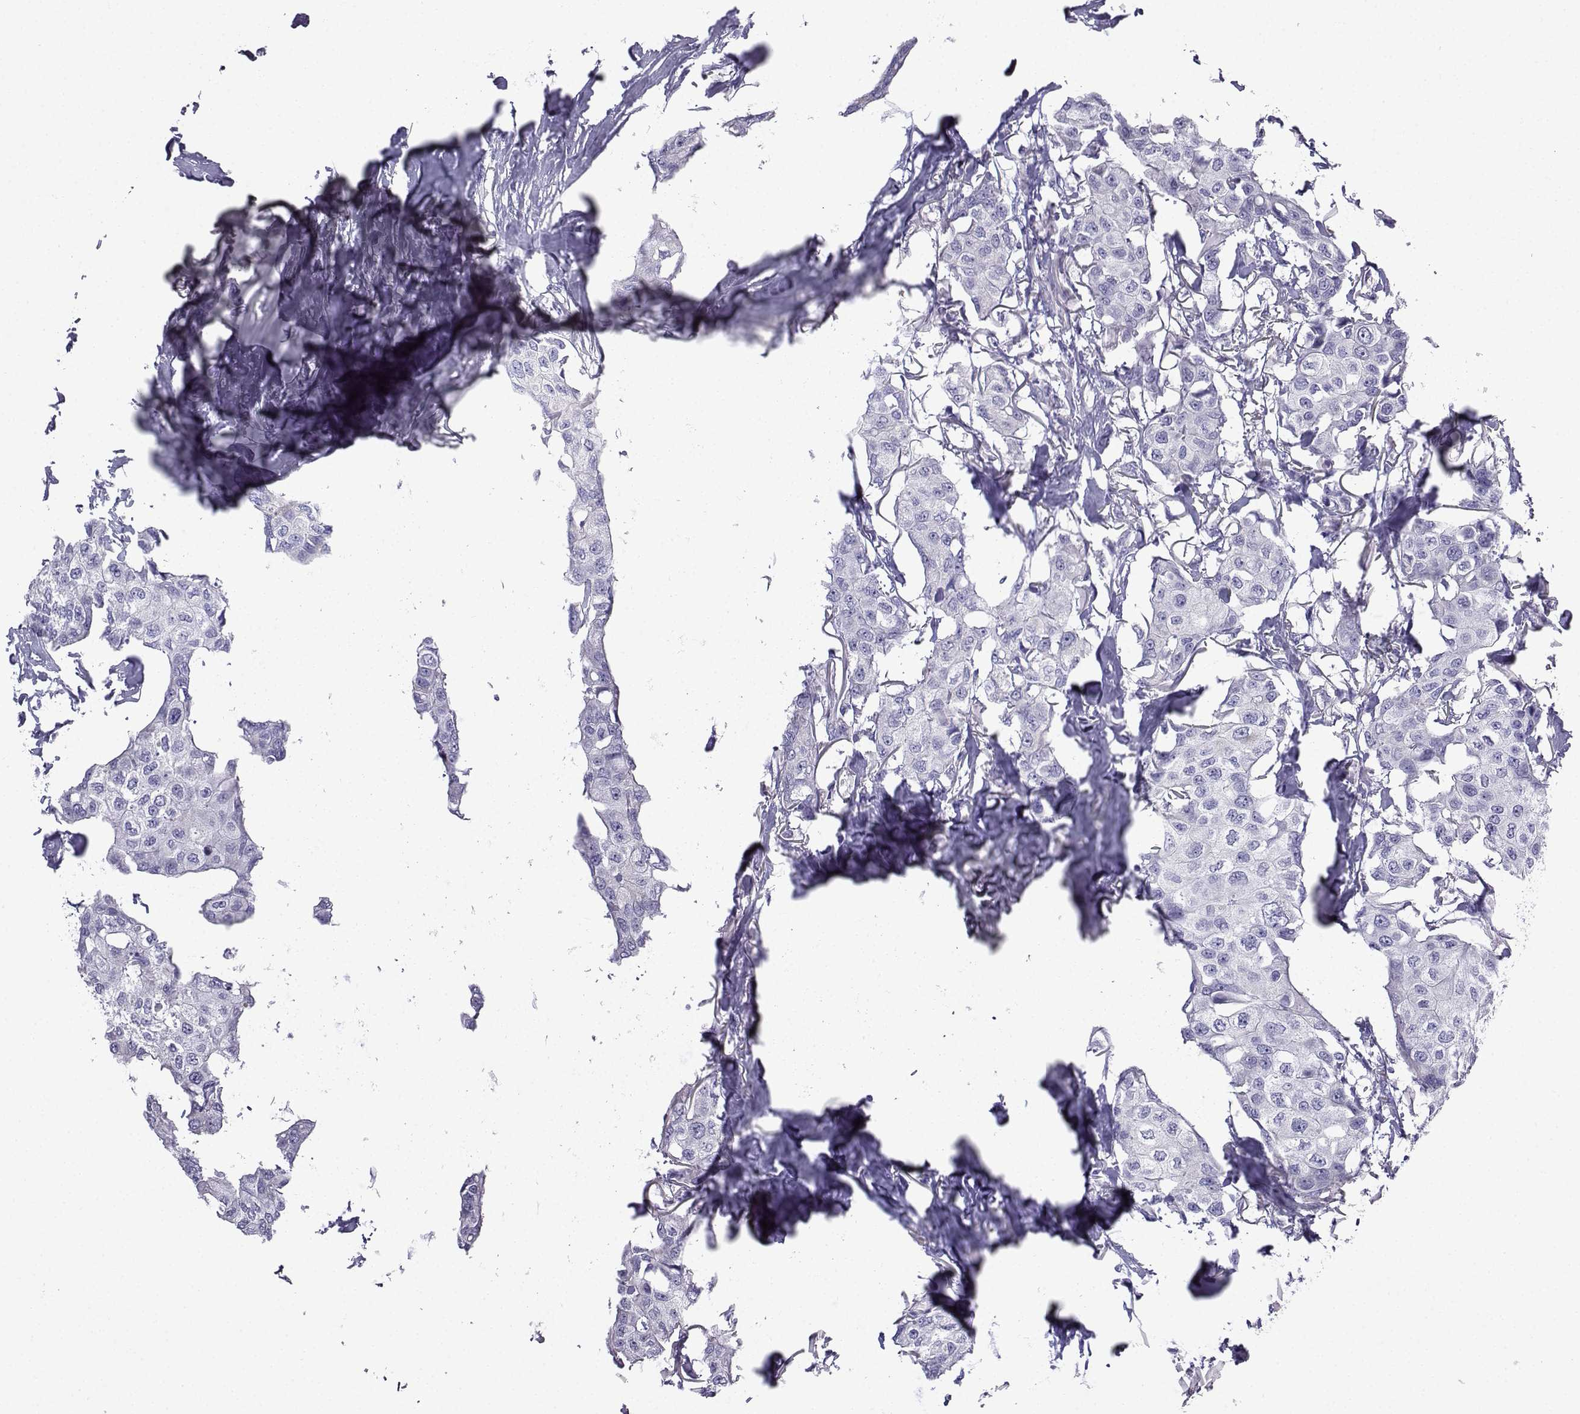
{"staining": {"intensity": "negative", "quantity": "none", "location": "none"}, "tissue": "breast cancer", "cell_type": "Tumor cells", "image_type": "cancer", "snomed": [{"axis": "morphology", "description": "Duct carcinoma"}, {"axis": "topography", "description": "Breast"}], "caption": "Immunohistochemistry of breast invasive ductal carcinoma demonstrates no expression in tumor cells.", "gene": "SLC18A2", "patient": {"sex": "female", "age": 80}}